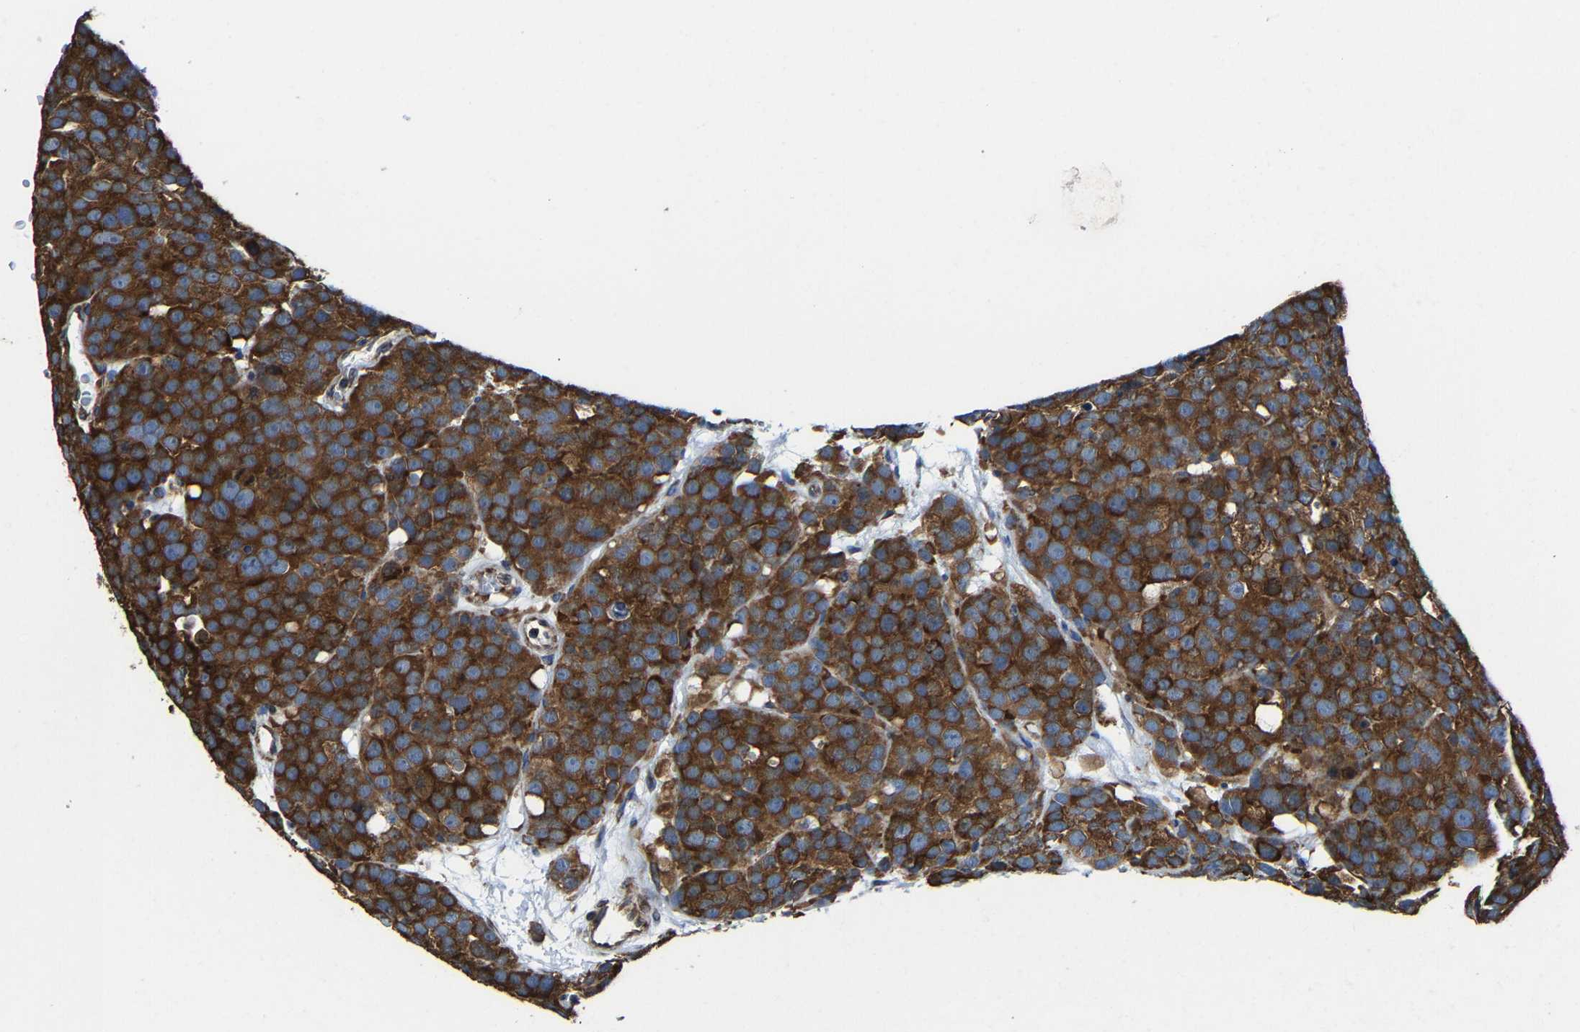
{"staining": {"intensity": "strong", "quantity": ">75%", "location": "cytoplasmic/membranous"}, "tissue": "testis cancer", "cell_type": "Tumor cells", "image_type": "cancer", "snomed": [{"axis": "morphology", "description": "Seminoma, NOS"}, {"axis": "topography", "description": "Testis"}], "caption": "The micrograph reveals staining of seminoma (testis), revealing strong cytoplasmic/membranous protein expression (brown color) within tumor cells.", "gene": "G3BP2", "patient": {"sex": "male", "age": 71}}